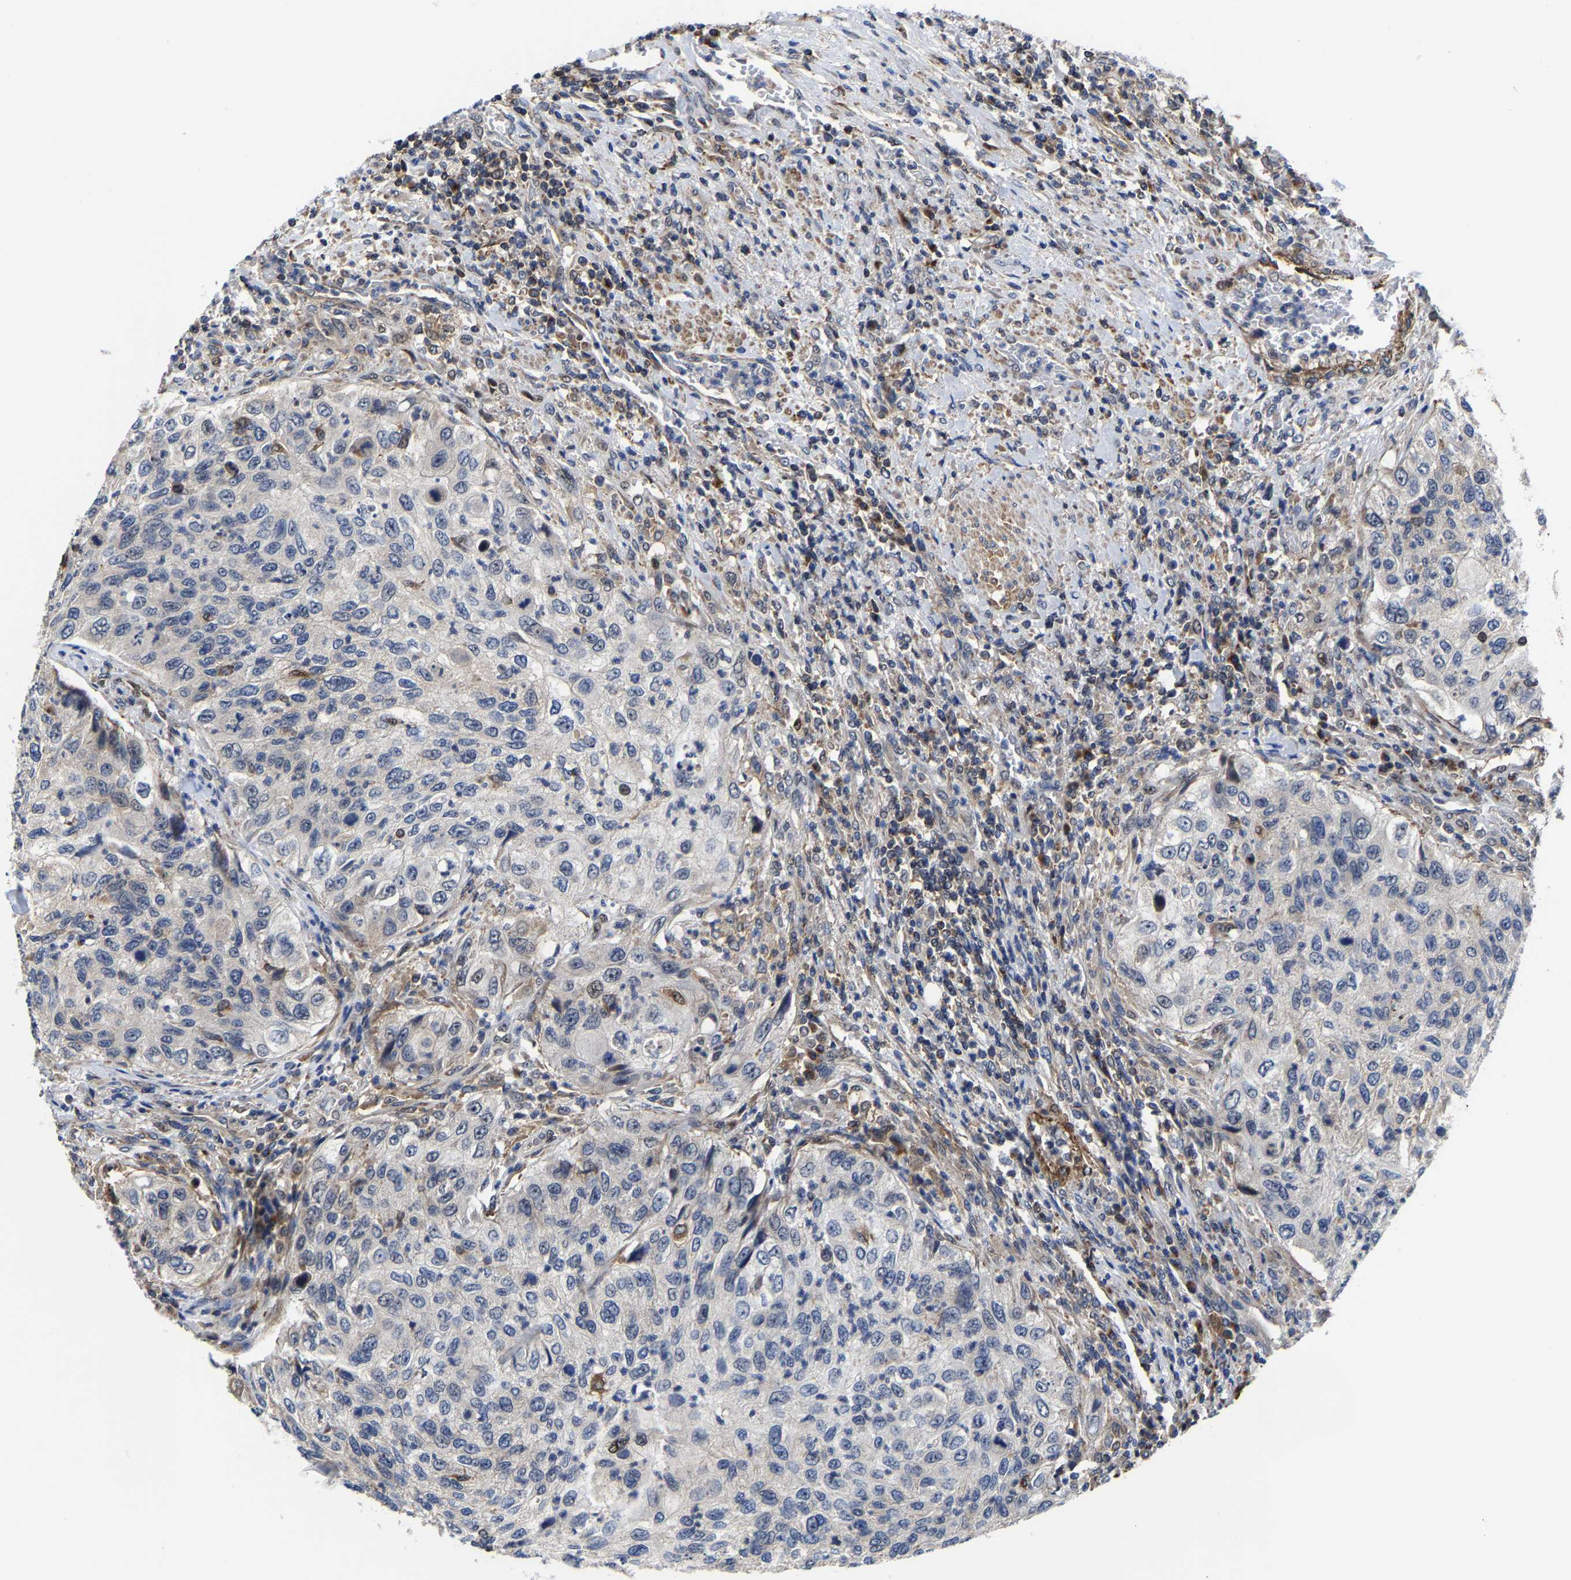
{"staining": {"intensity": "moderate", "quantity": "<25%", "location": "nuclear"}, "tissue": "urothelial cancer", "cell_type": "Tumor cells", "image_type": "cancer", "snomed": [{"axis": "morphology", "description": "Urothelial carcinoma, High grade"}, {"axis": "topography", "description": "Urinary bladder"}], "caption": "Immunohistochemistry micrograph of high-grade urothelial carcinoma stained for a protein (brown), which displays low levels of moderate nuclear staining in approximately <25% of tumor cells.", "gene": "PFKFB3", "patient": {"sex": "female", "age": 60}}